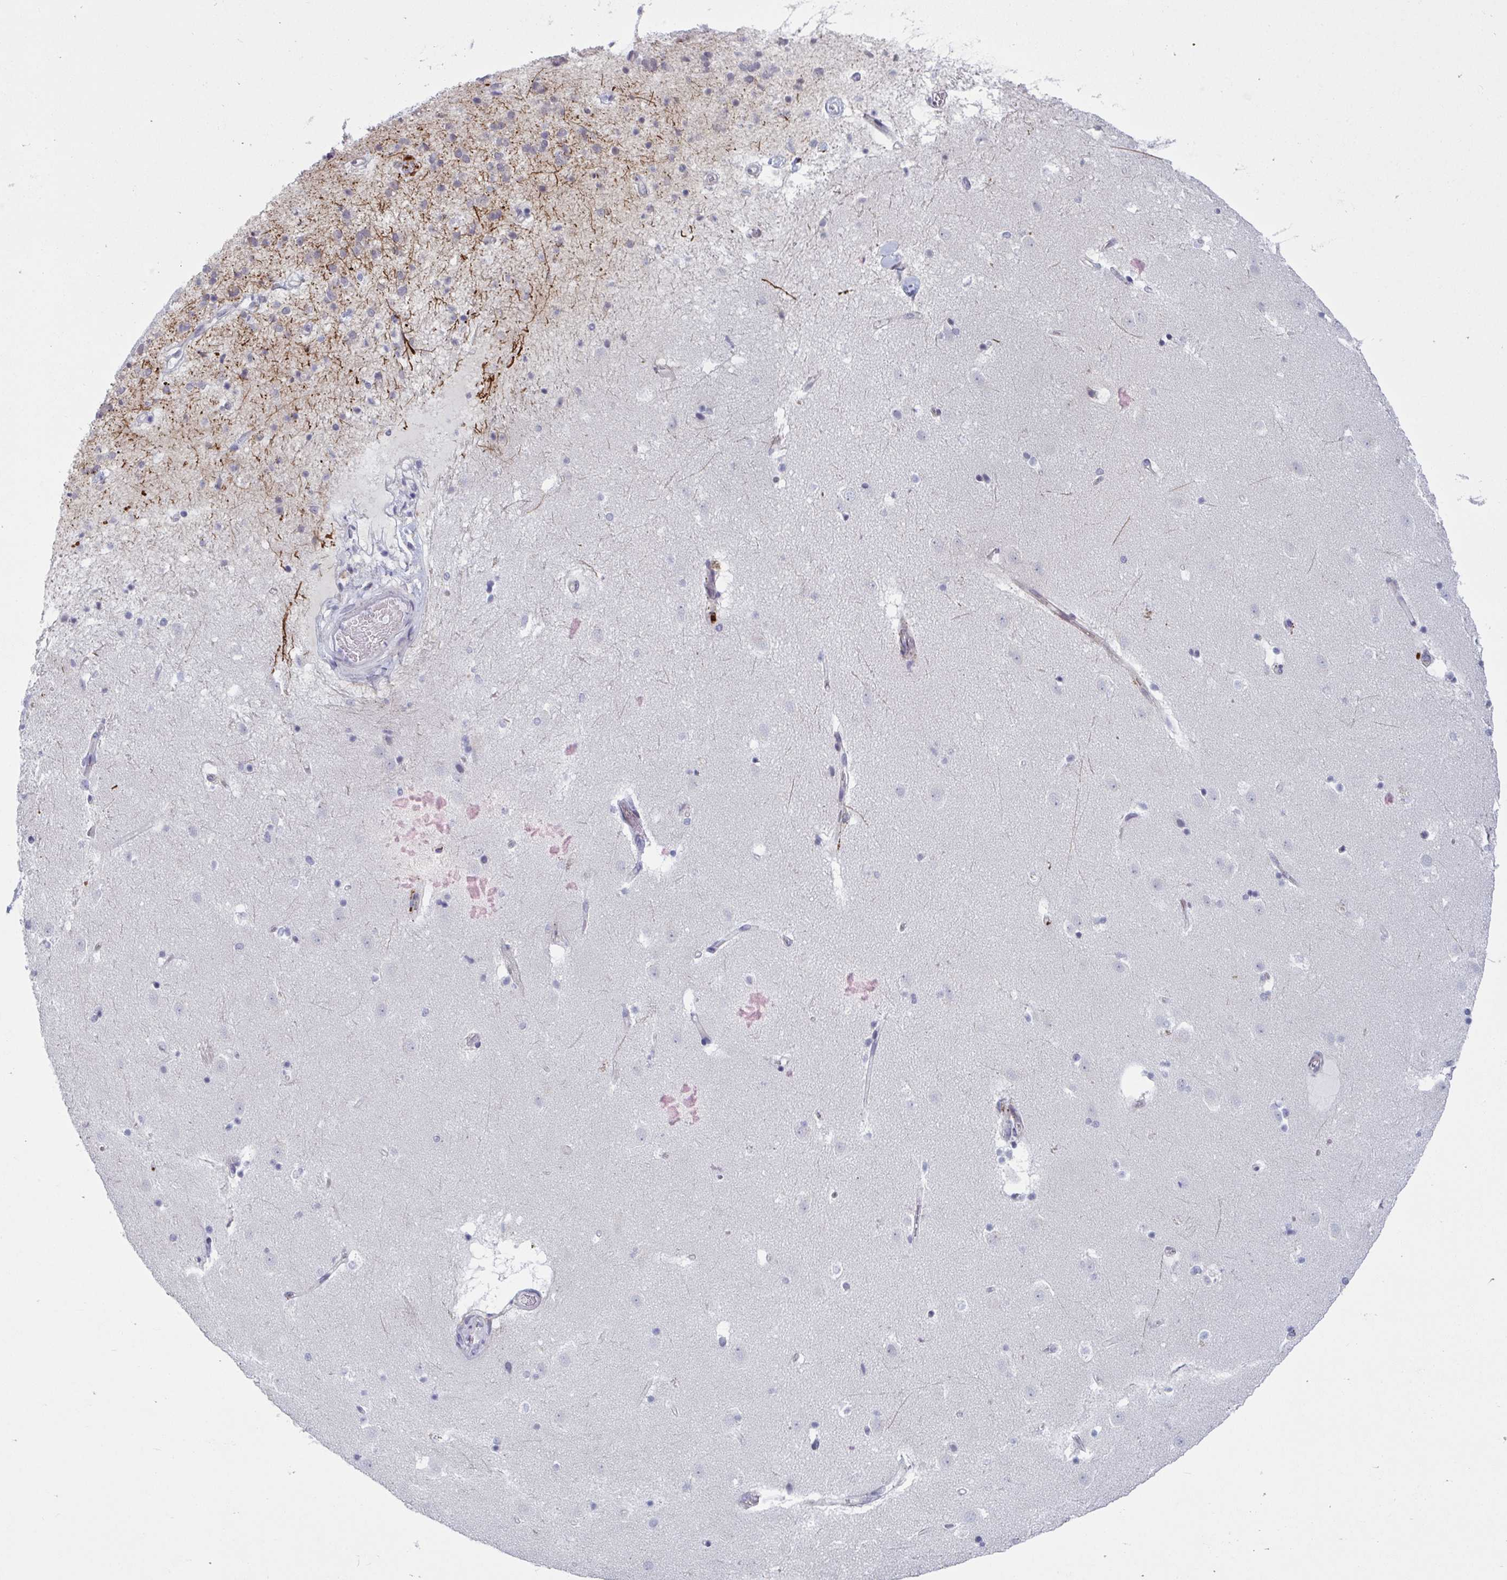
{"staining": {"intensity": "negative", "quantity": "none", "location": "none"}, "tissue": "caudate", "cell_type": "Glial cells", "image_type": "normal", "snomed": [{"axis": "morphology", "description": "Normal tissue, NOS"}, {"axis": "topography", "description": "Lateral ventricle wall"}], "caption": "This micrograph is of benign caudate stained with immunohistochemistry to label a protein in brown with the nuclei are counter-stained blue. There is no positivity in glial cells.", "gene": "TCEAL8", "patient": {"sex": "male", "age": 37}}